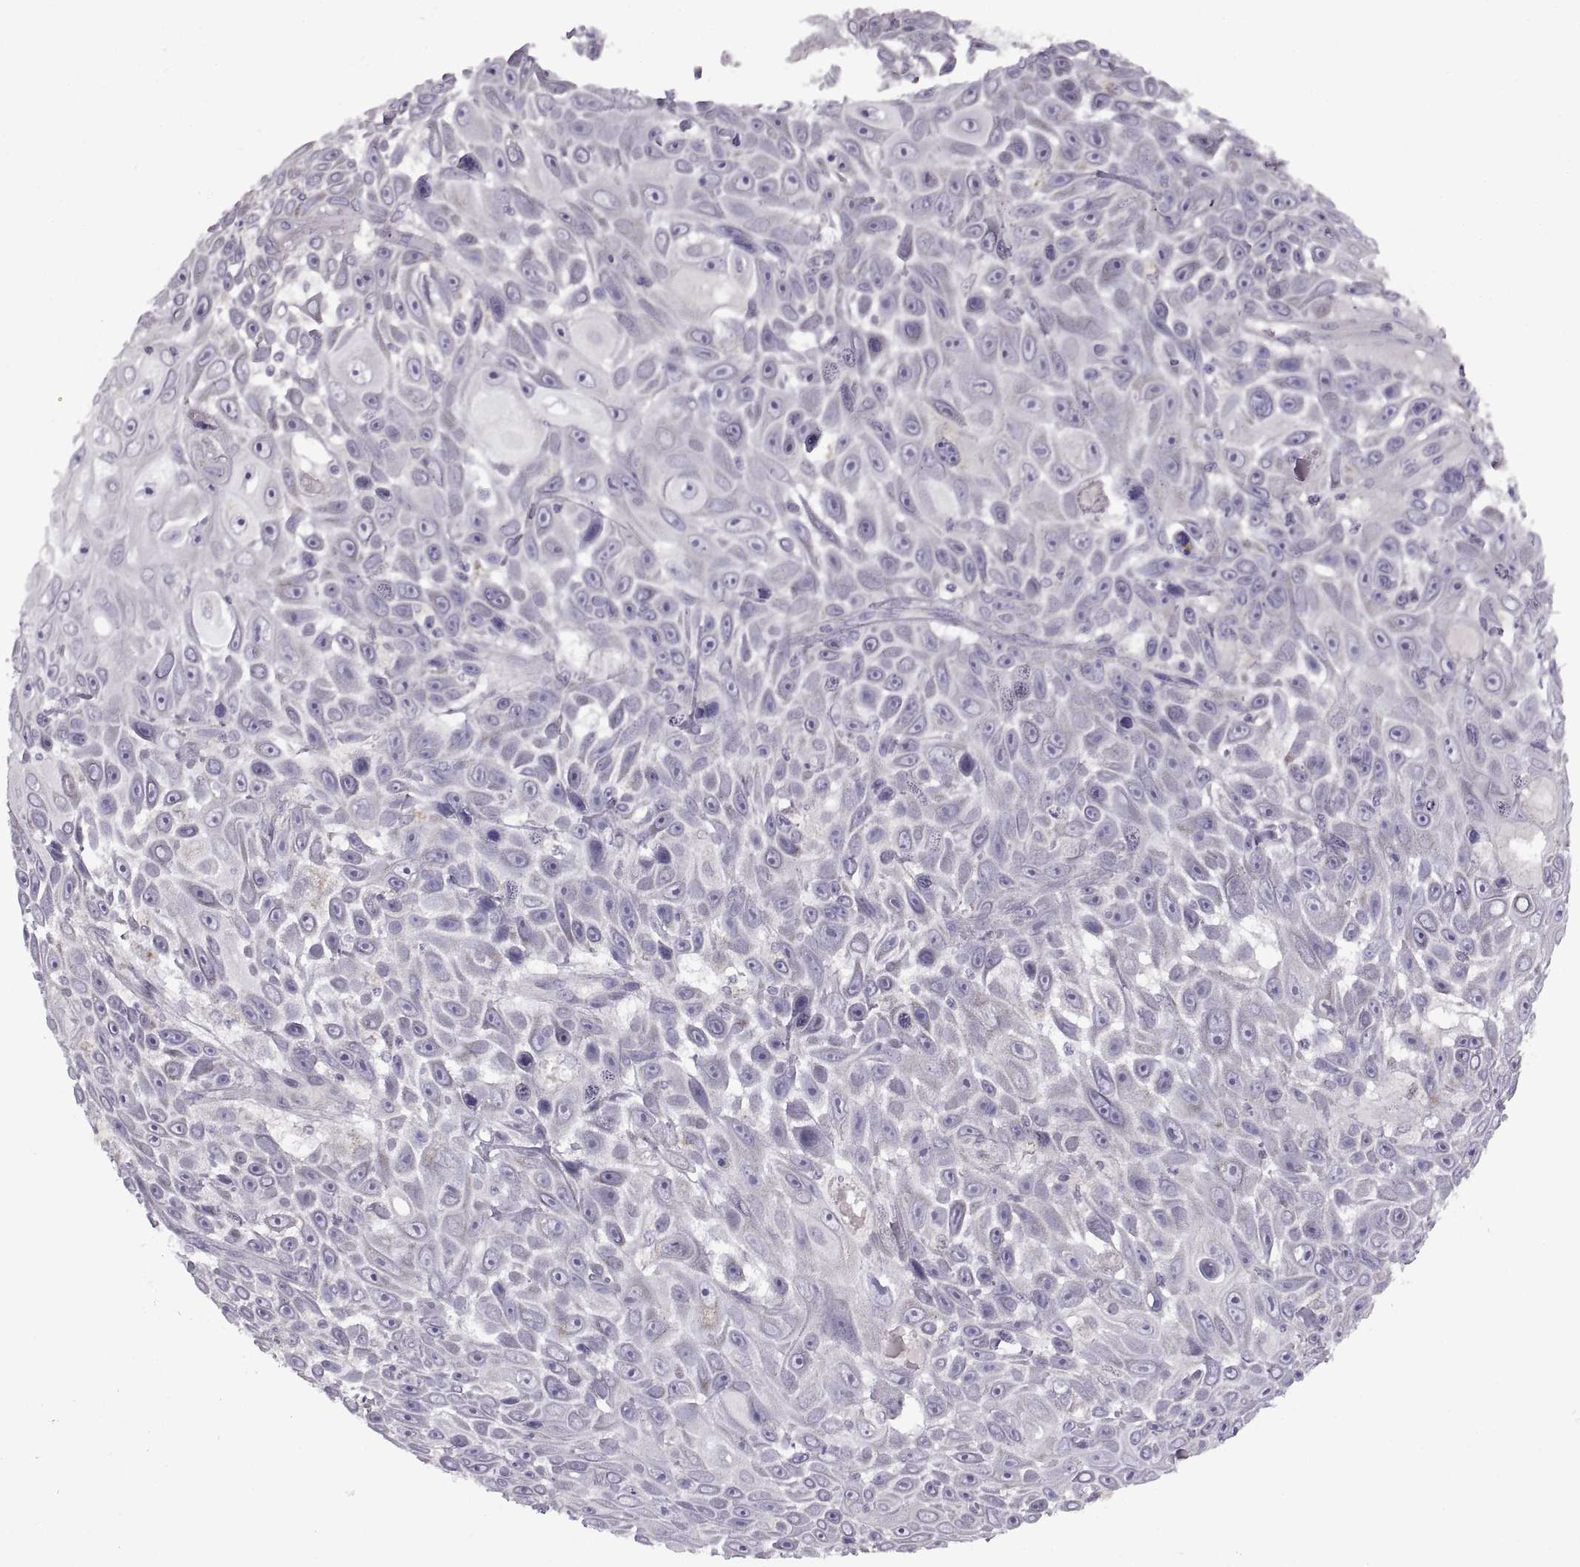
{"staining": {"intensity": "negative", "quantity": "none", "location": "none"}, "tissue": "skin cancer", "cell_type": "Tumor cells", "image_type": "cancer", "snomed": [{"axis": "morphology", "description": "Squamous cell carcinoma, NOS"}, {"axis": "topography", "description": "Skin"}], "caption": "This is an immunohistochemistry (IHC) photomicrograph of human skin squamous cell carcinoma. There is no expression in tumor cells.", "gene": "PIERCE1", "patient": {"sex": "male", "age": 82}}